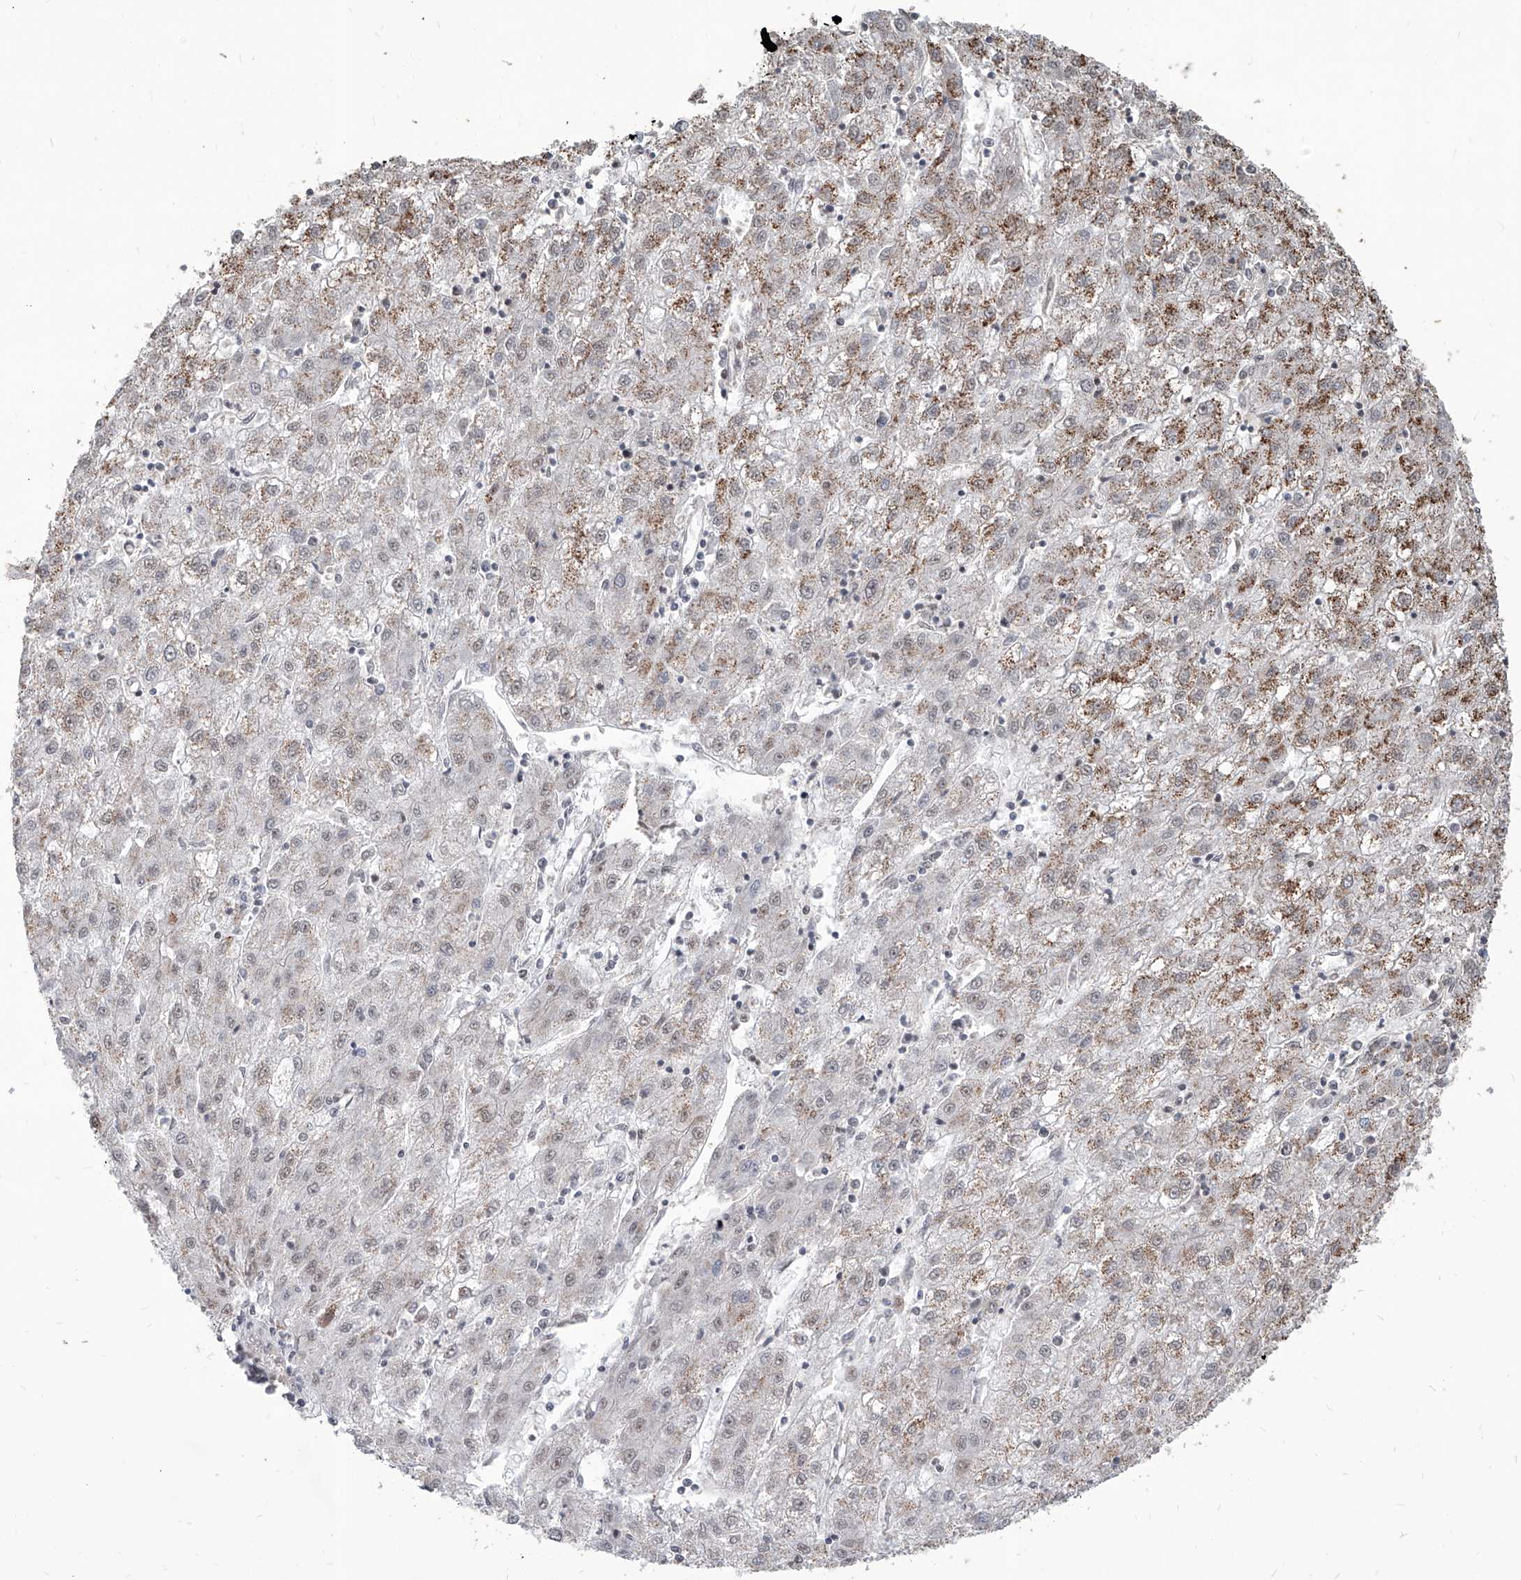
{"staining": {"intensity": "moderate", "quantity": "25%-75%", "location": "cytoplasmic/membranous"}, "tissue": "liver cancer", "cell_type": "Tumor cells", "image_type": "cancer", "snomed": [{"axis": "morphology", "description": "Carcinoma, Hepatocellular, NOS"}, {"axis": "topography", "description": "Liver"}], "caption": "This histopathology image reveals immunohistochemistry staining of liver cancer (hepatocellular carcinoma), with medium moderate cytoplasmic/membranous positivity in approximately 25%-75% of tumor cells.", "gene": "IRF2", "patient": {"sex": "male", "age": 72}}